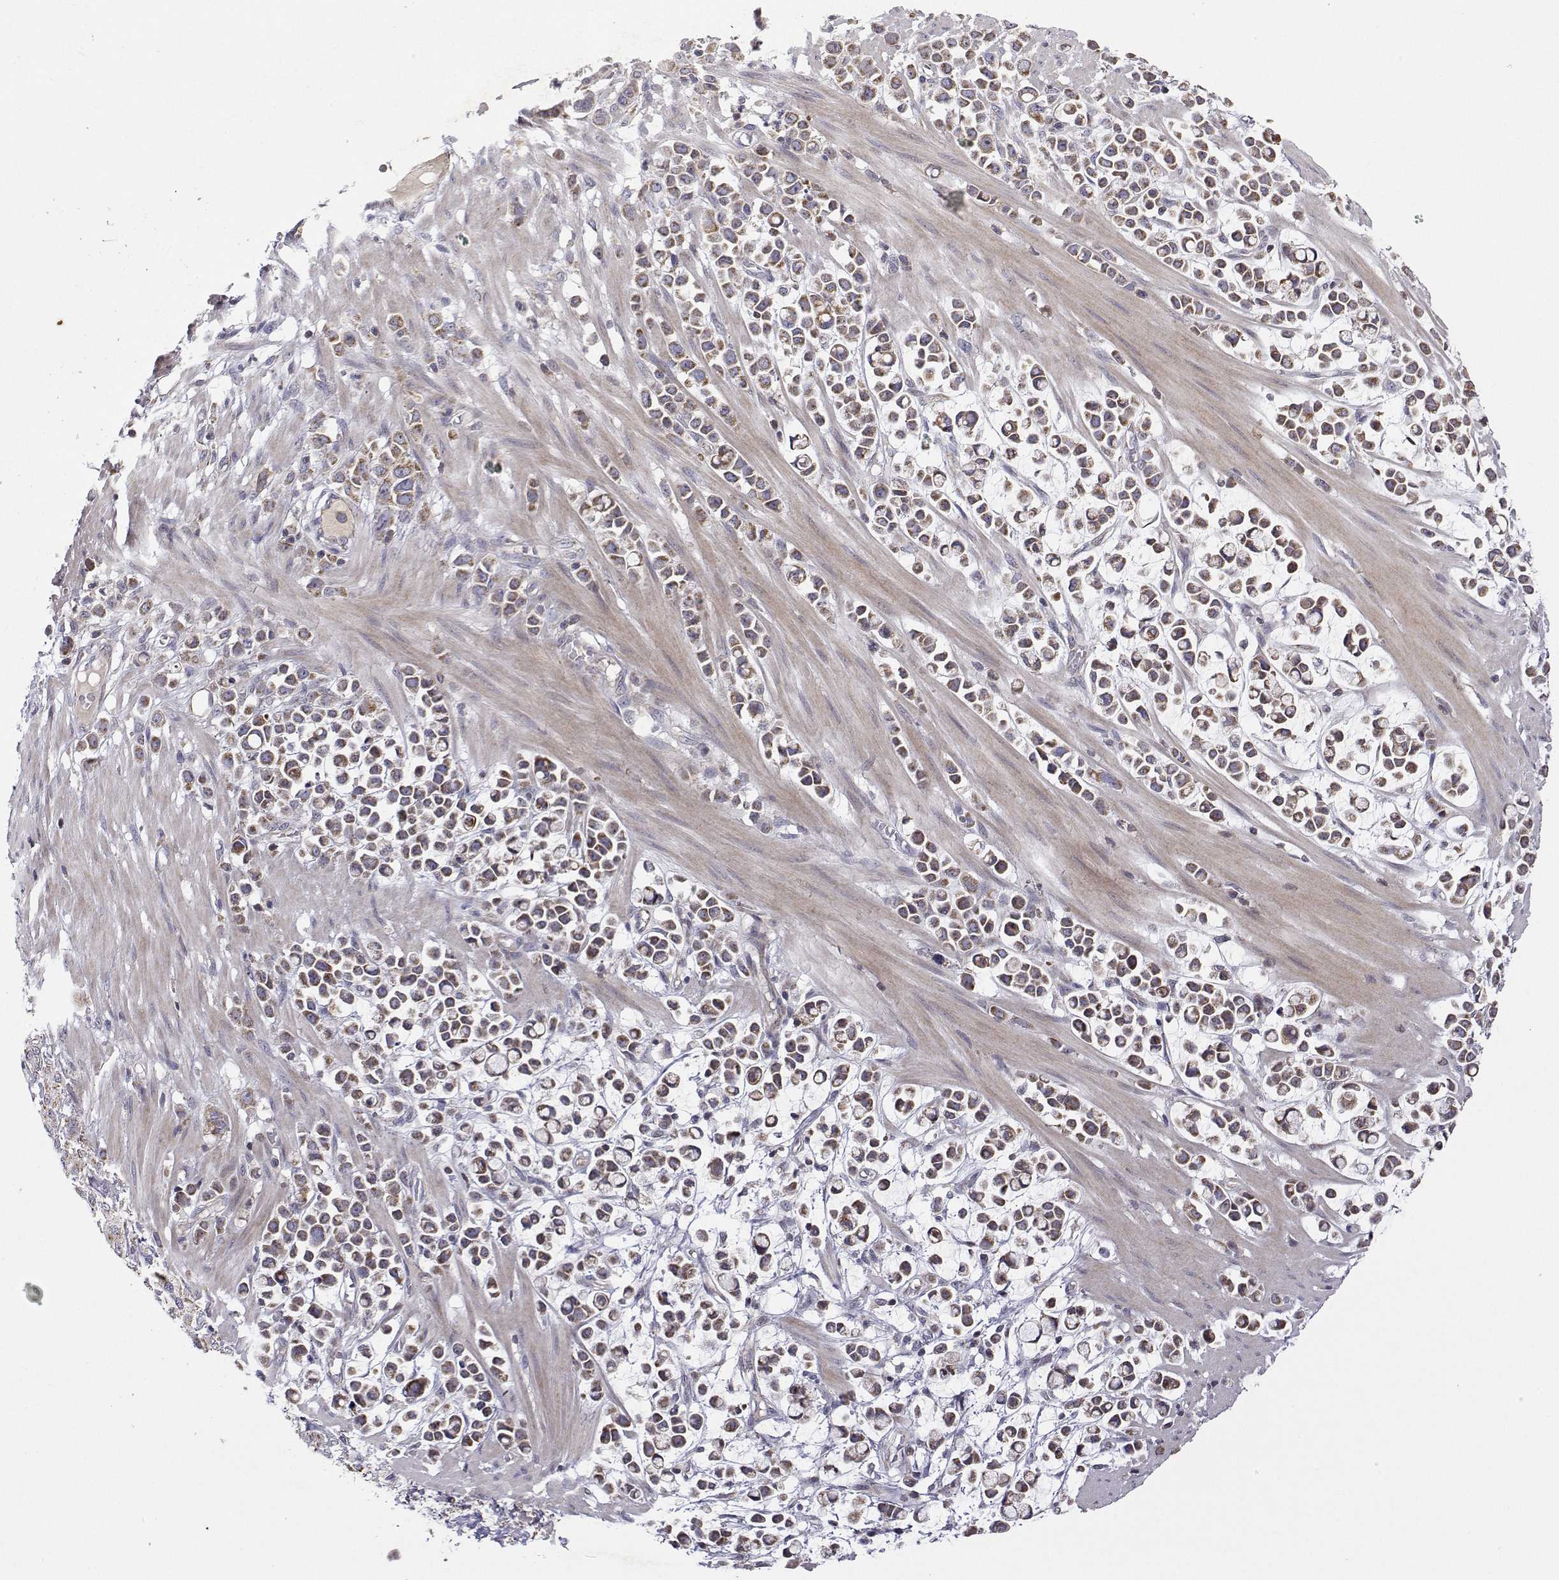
{"staining": {"intensity": "moderate", "quantity": ">75%", "location": "cytoplasmic/membranous"}, "tissue": "stomach cancer", "cell_type": "Tumor cells", "image_type": "cancer", "snomed": [{"axis": "morphology", "description": "Adenocarcinoma, NOS"}, {"axis": "topography", "description": "Stomach"}], "caption": "There is medium levels of moderate cytoplasmic/membranous expression in tumor cells of stomach cancer (adenocarcinoma), as demonstrated by immunohistochemical staining (brown color).", "gene": "MRPL3", "patient": {"sex": "male", "age": 82}}